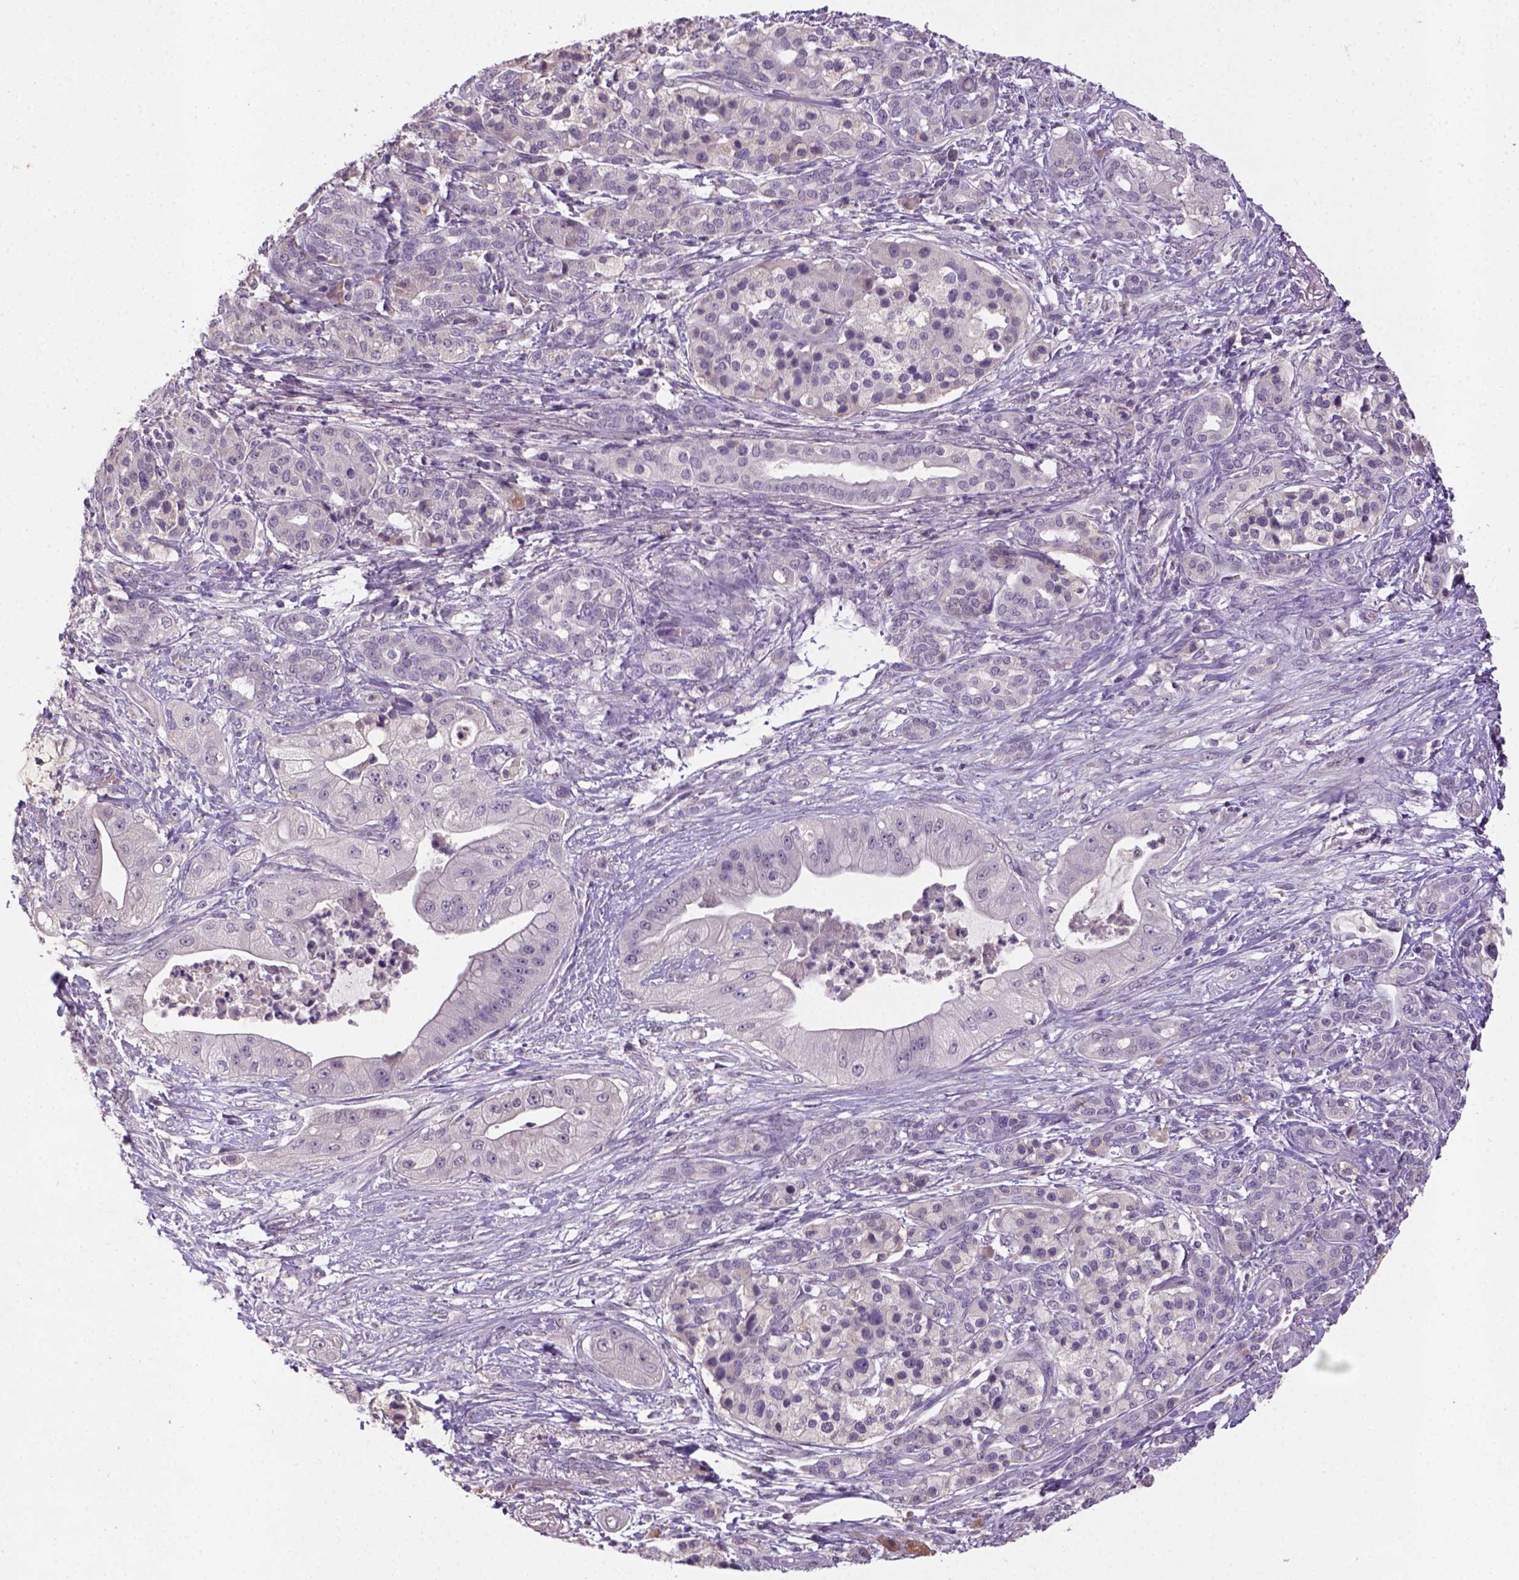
{"staining": {"intensity": "negative", "quantity": "none", "location": "none"}, "tissue": "pancreatic cancer", "cell_type": "Tumor cells", "image_type": "cancer", "snomed": [{"axis": "morphology", "description": "Normal tissue, NOS"}, {"axis": "morphology", "description": "Inflammation, NOS"}, {"axis": "morphology", "description": "Adenocarcinoma, NOS"}, {"axis": "topography", "description": "Pancreas"}], "caption": "Pancreatic cancer (adenocarcinoma) was stained to show a protein in brown. There is no significant staining in tumor cells.", "gene": "NLGN2", "patient": {"sex": "male", "age": 57}}